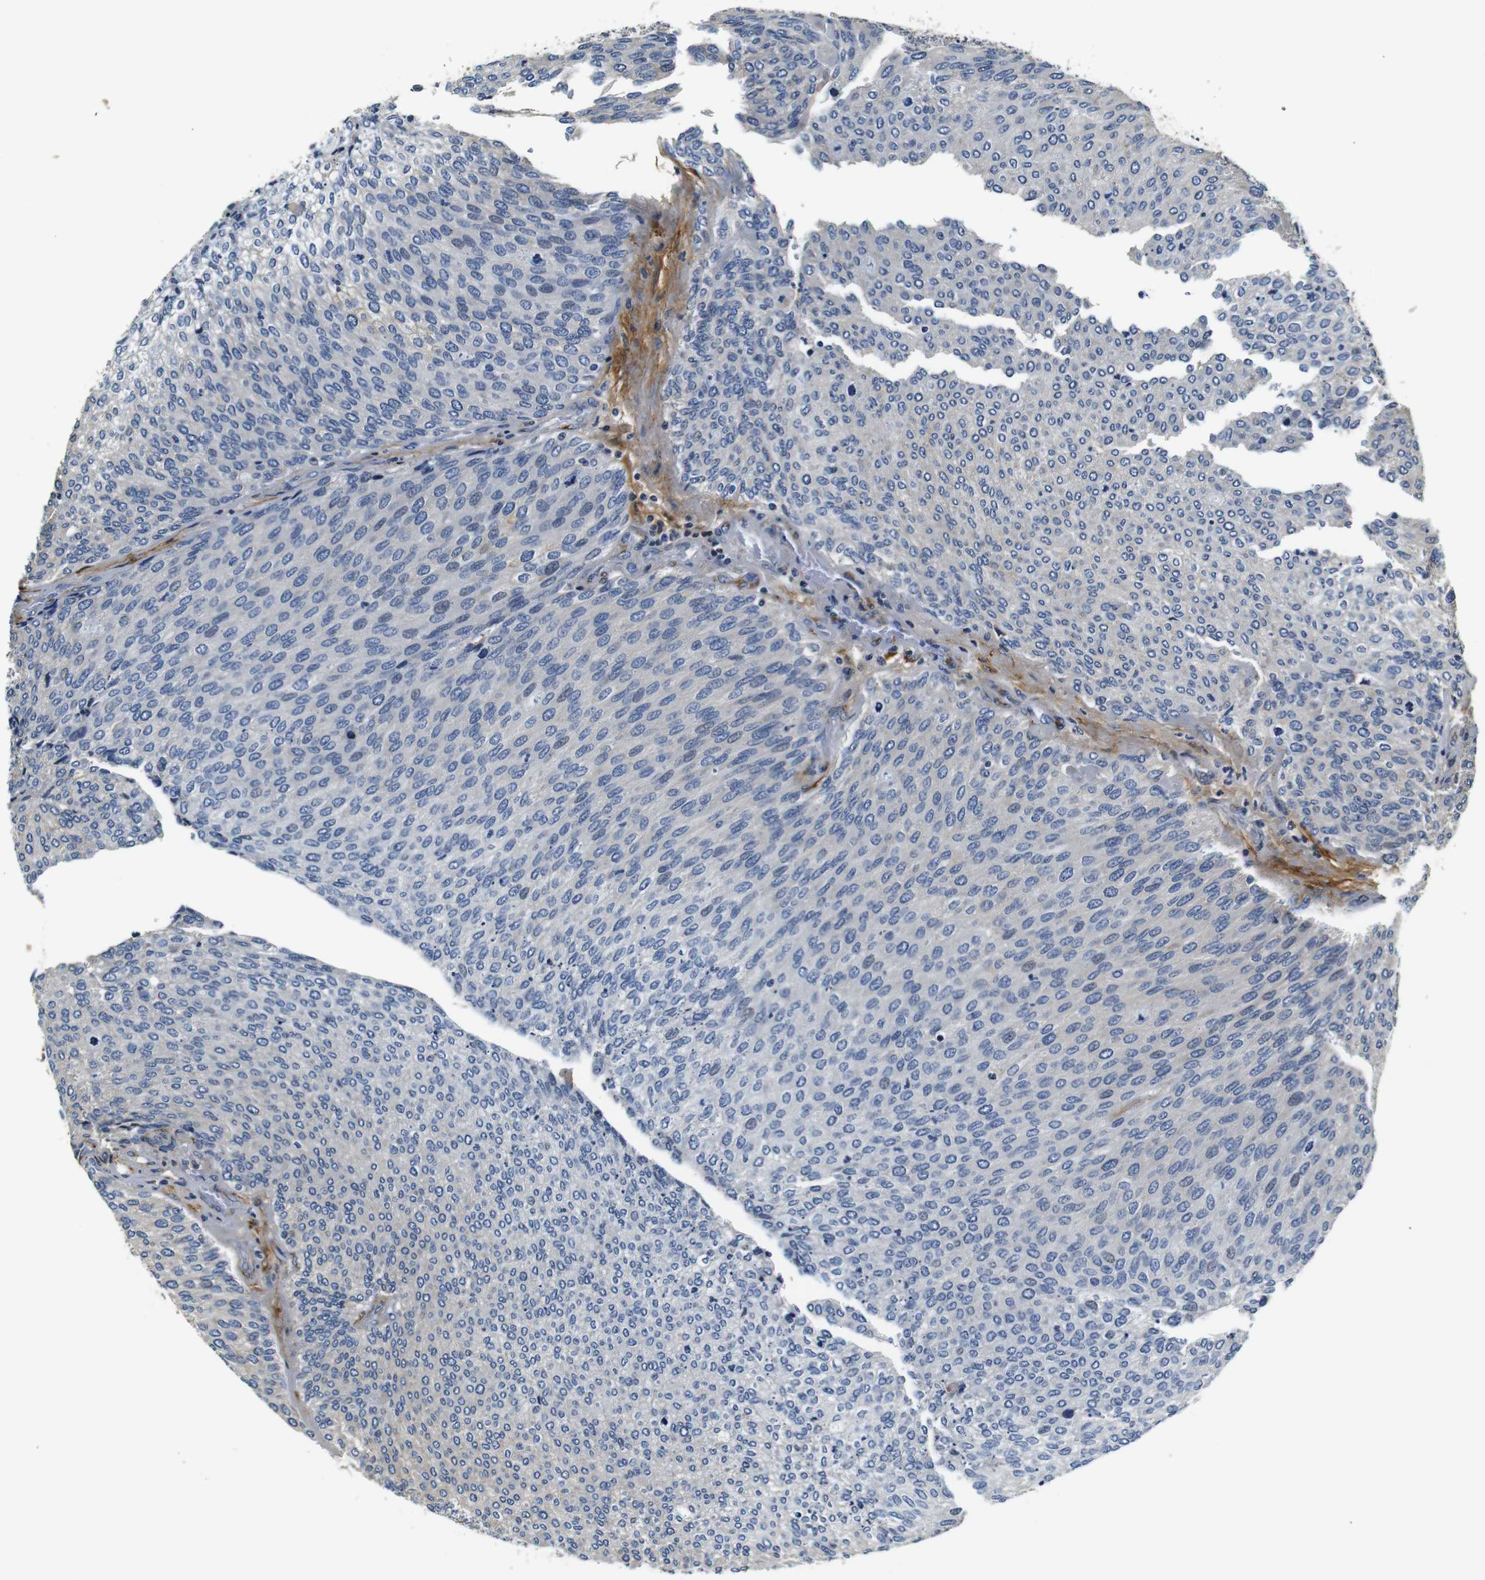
{"staining": {"intensity": "negative", "quantity": "none", "location": "none"}, "tissue": "urothelial cancer", "cell_type": "Tumor cells", "image_type": "cancer", "snomed": [{"axis": "morphology", "description": "Urothelial carcinoma, Low grade"}, {"axis": "topography", "description": "Urinary bladder"}], "caption": "Tumor cells show no significant protein positivity in urothelial cancer. (DAB (3,3'-diaminobenzidine) immunohistochemistry (IHC), high magnification).", "gene": "COL1A1", "patient": {"sex": "female", "age": 79}}